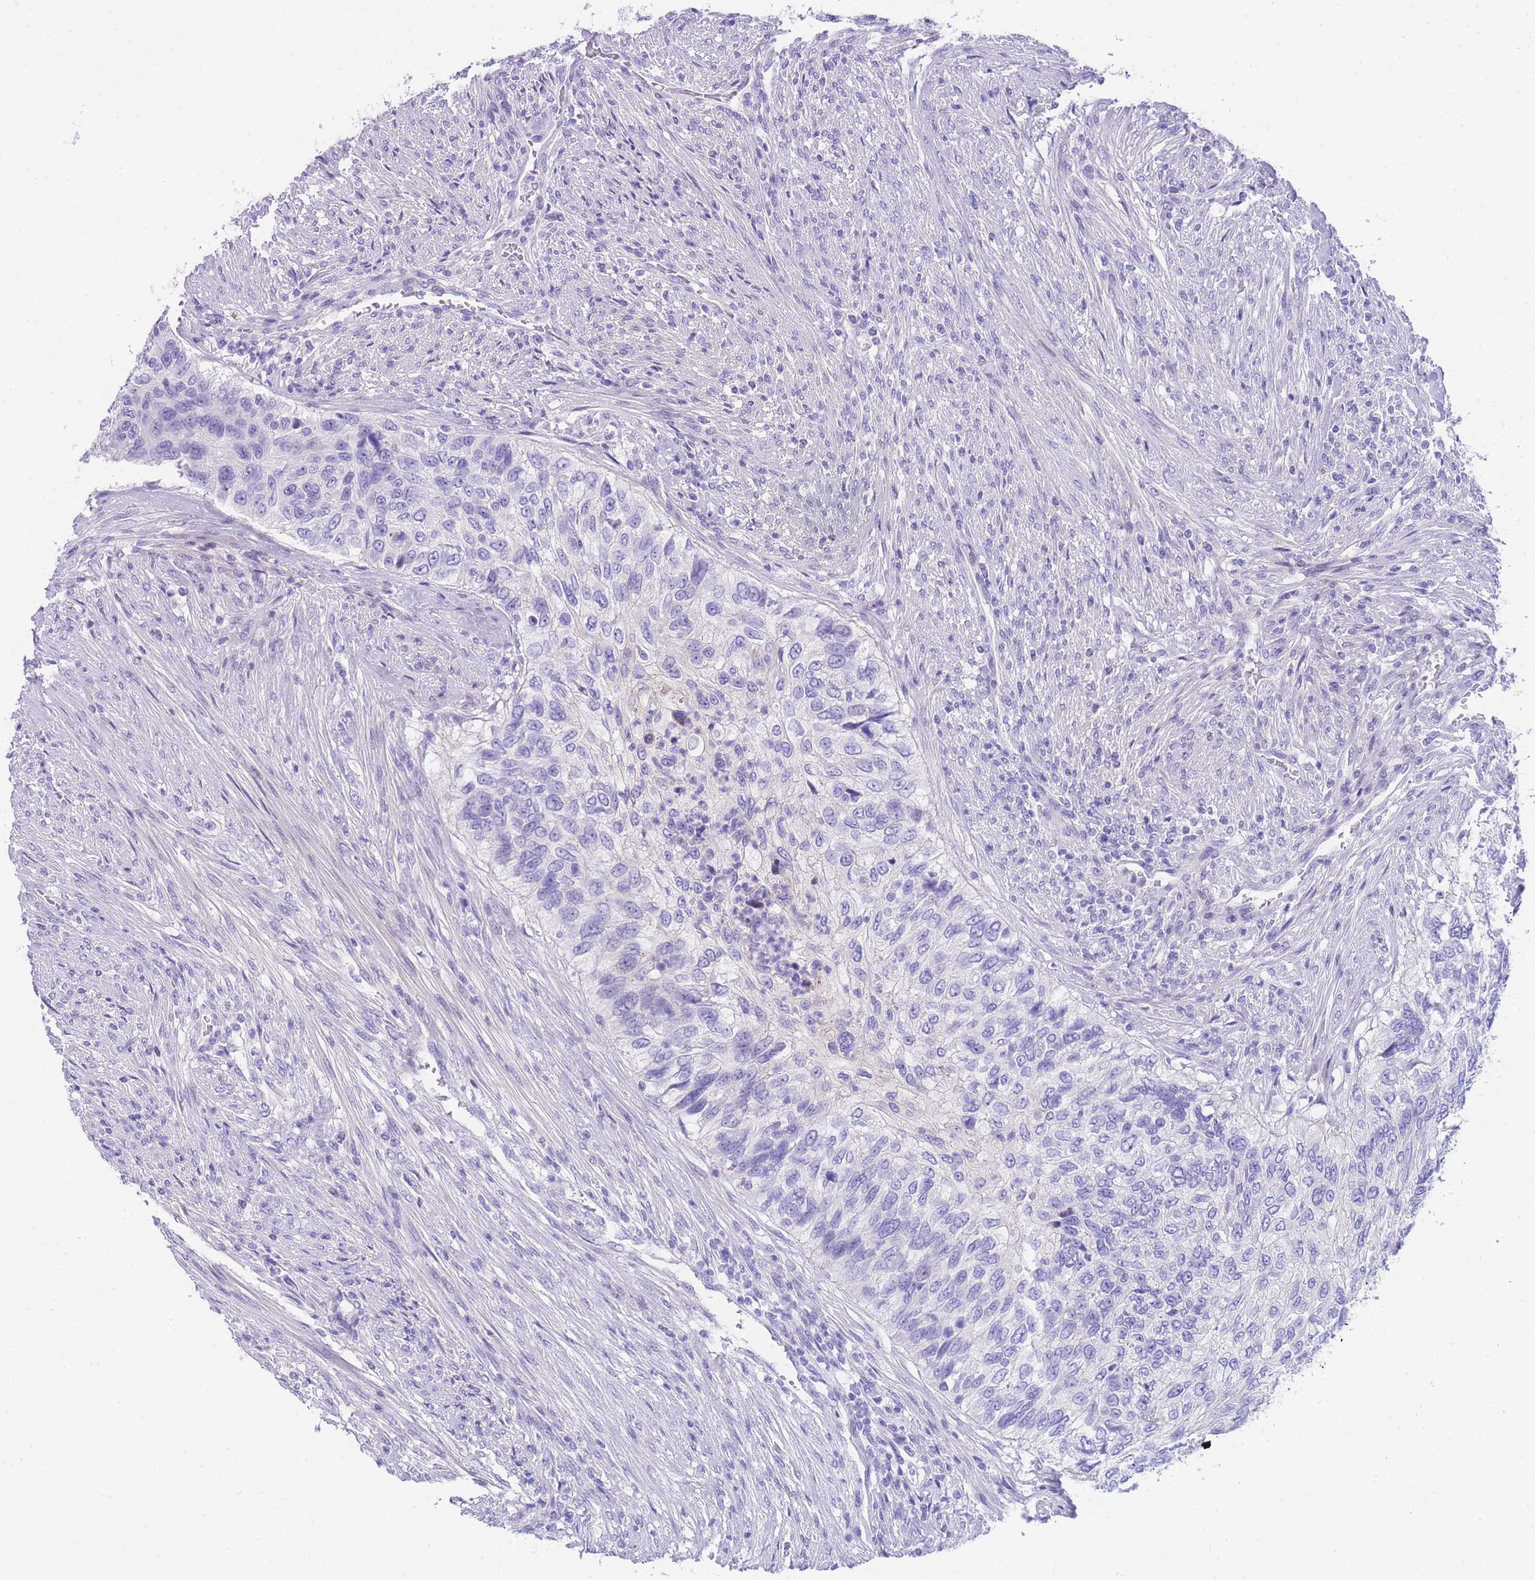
{"staining": {"intensity": "negative", "quantity": "none", "location": "none"}, "tissue": "urothelial cancer", "cell_type": "Tumor cells", "image_type": "cancer", "snomed": [{"axis": "morphology", "description": "Urothelial carcinoma, High grade"}, {"axis": "topography", "description": "Urinary bladder"}], "caption": "Tumor cells show no significant staining in high-grade urothelial carcinoma.", "gene": "TIFAB", "patient": {"sex": "female", "age": 60}}